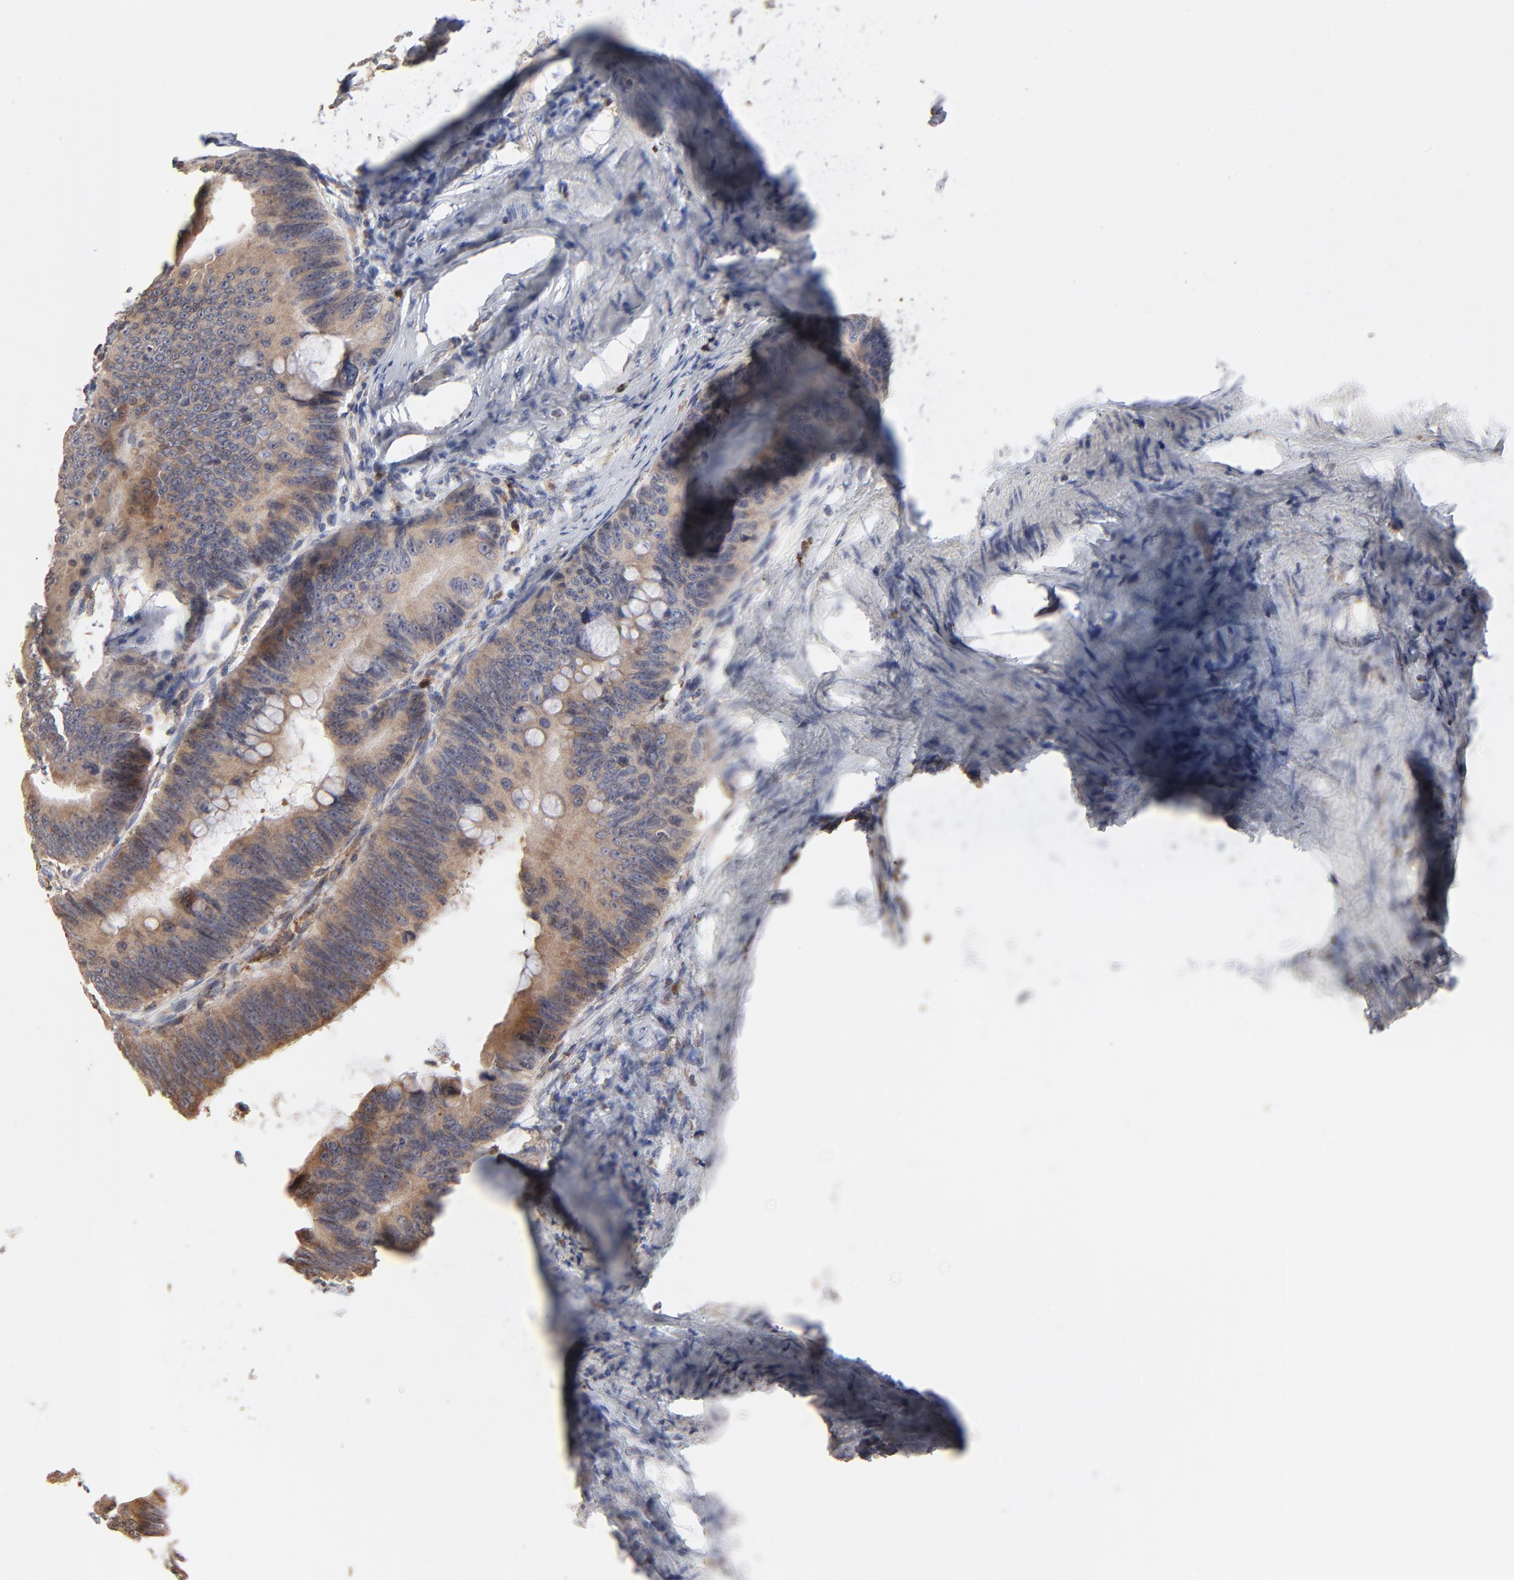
{"staining": {"intensity": "moderate", "quantity": ">75%", "location": "cytoplasmic/membranous"}, "tissue": "colorectal cancer", "cell_type": "Tumor cells", "image_type": "cancer", "snomed": [{"axis": "morphology", "description": "Adenocarcinoma, NOS"}, {"axis": "topography", "description": "Colon"}], "caption": "Immunohistochemical staining of human colorectal cancer demonstrates medium levels of moderate cytoplasmic/membranous protein expression in approximately >75% of tumor cells. The staining was performed using DAB (3,3'-diaminobenzidine), with brown indicating positive protein expression. Nuclei are stained blue with hematoxylin.", "gene": "RNF213", "patient": {"sex": "female", "age": 55}}